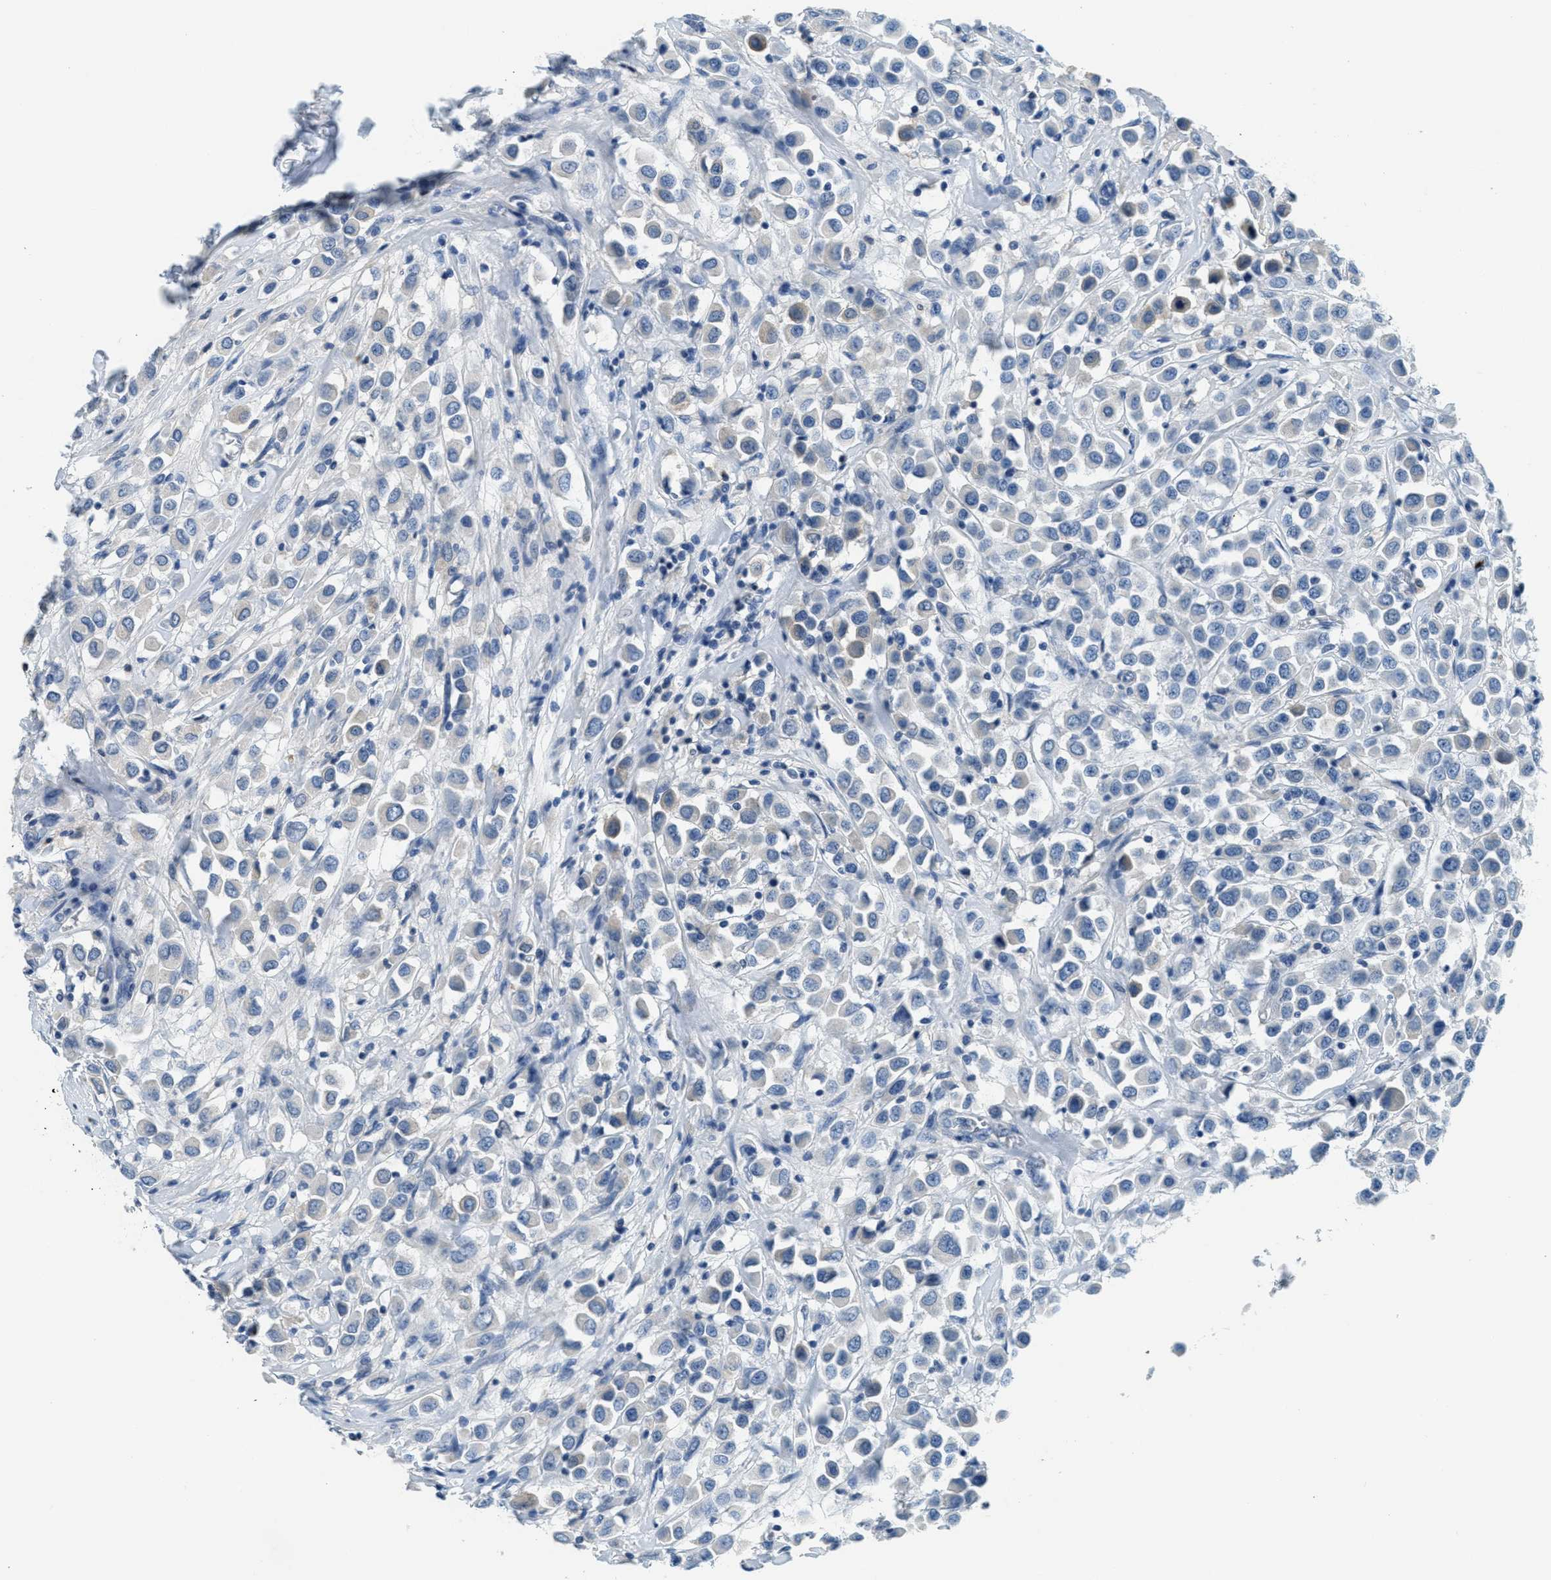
{"staining": {"intensity": "negative", "quantity": "none", "location": "none"}, "tissue": "breast cancer", "cell_type": "Tumor cells", "image_type": "cancer", "snomed": [{"axis": "morphology", "description": "Duct carcinoma"}, {"axis": "topography", "description": "Breast"}], "caption": "This is an IHC photomicrograph of human breast infiltrating ductal carcinoma. There is no positivity in tumor cells.", "gene": "A2M", "patient": {"sex": "female", "age": 61}}